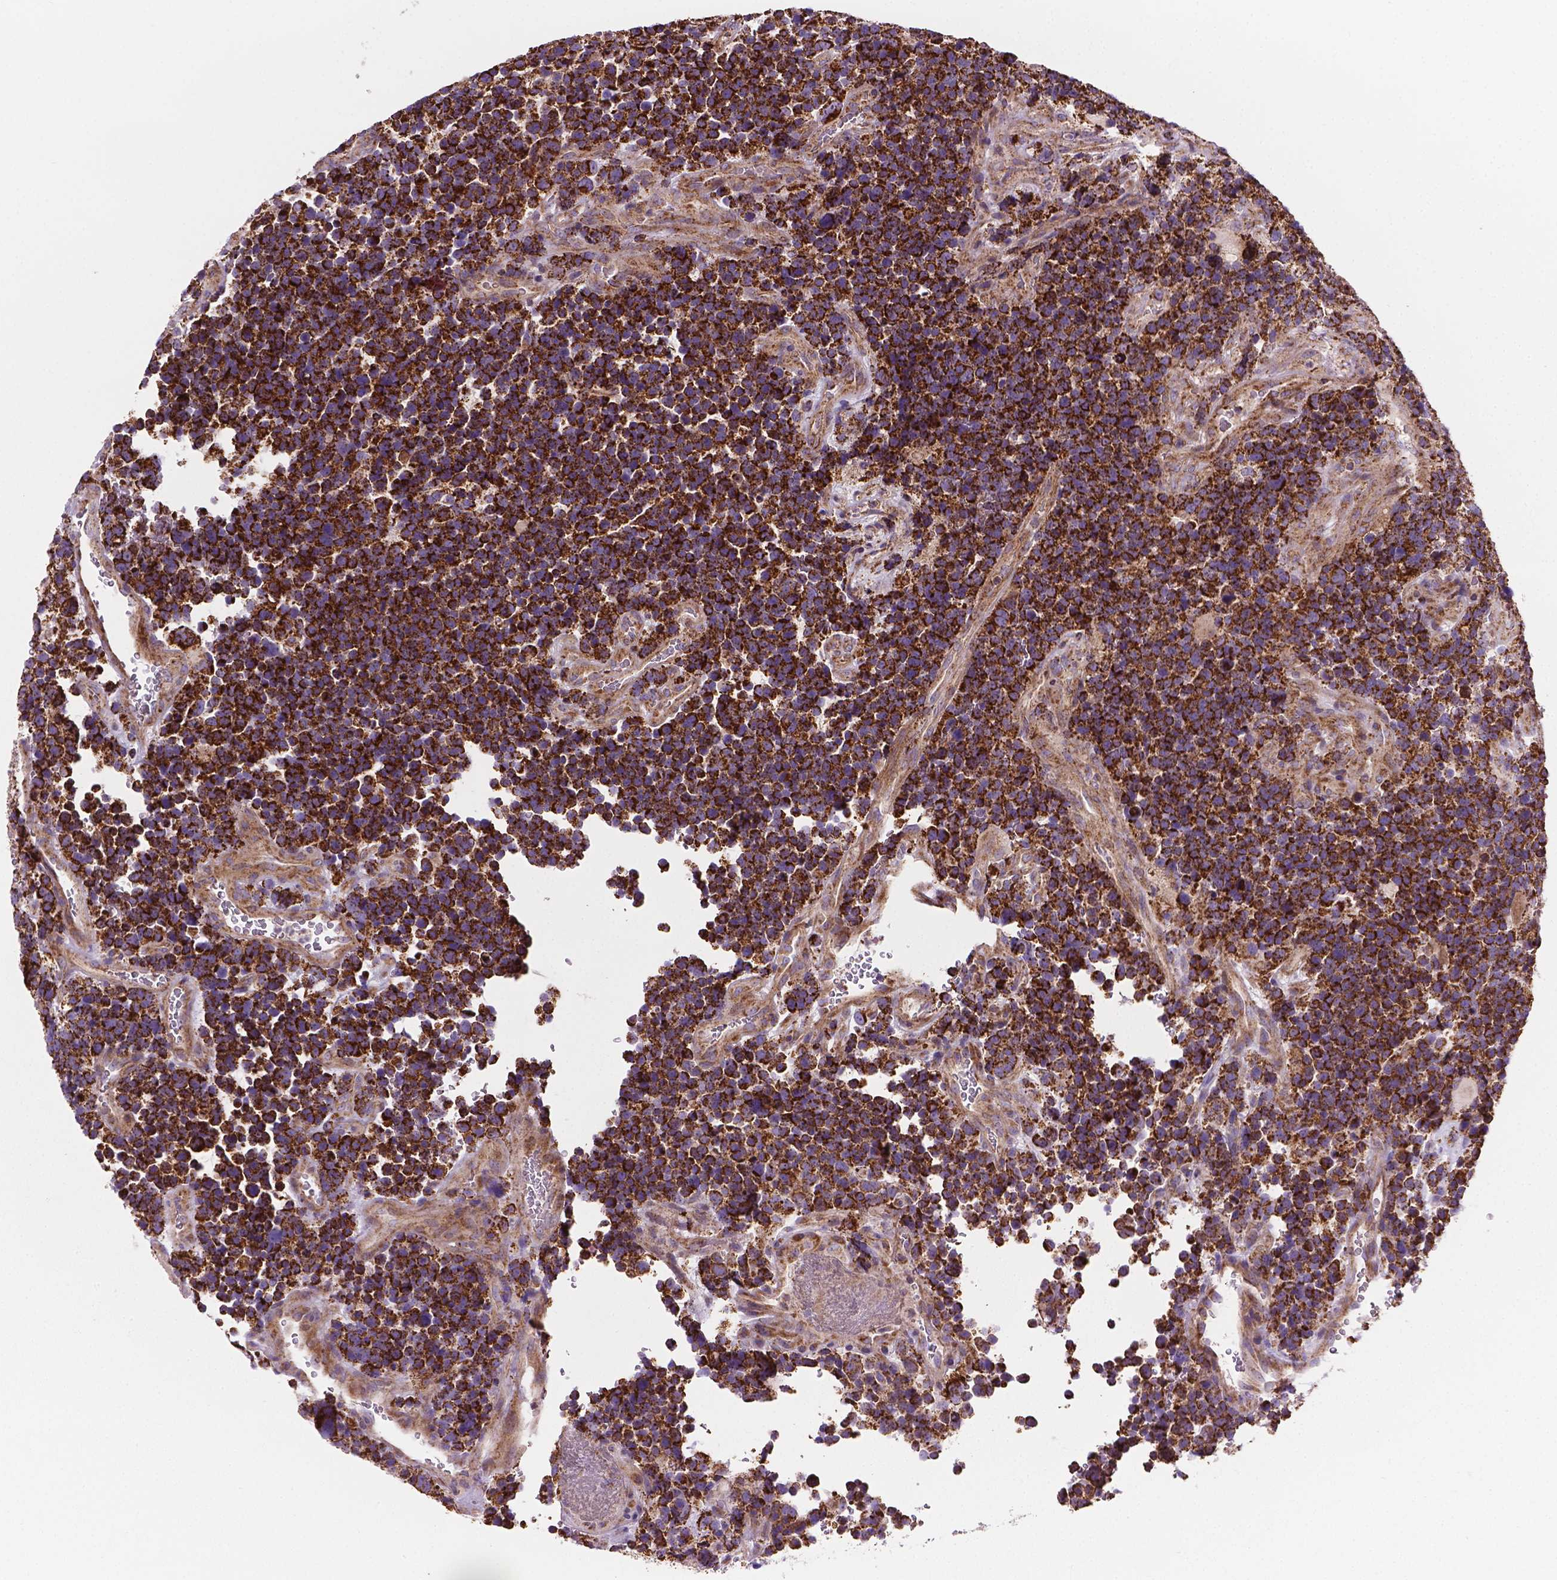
{"staining": {"intensity": "strong", "quantity": ">75%", "location": "cytoplasmic/membranous"}, "tissue": "glioma", "cell_type": "Tumor cells", "image_type": "cancer", "snomed": [{"axis": "morphology", "description": "Glioma, malignant, High grade"}, {"axis": "topography", "description": "Brain"}], "caption": "Approximately >75% of tumor cells in human malignant high-grade glioma show strong cytoplasmic/membranous protein staining as visualized by brown immunohistochemical staining.", "gene": "PIBF1", "patient": {"sex": "male", "age": 33}}